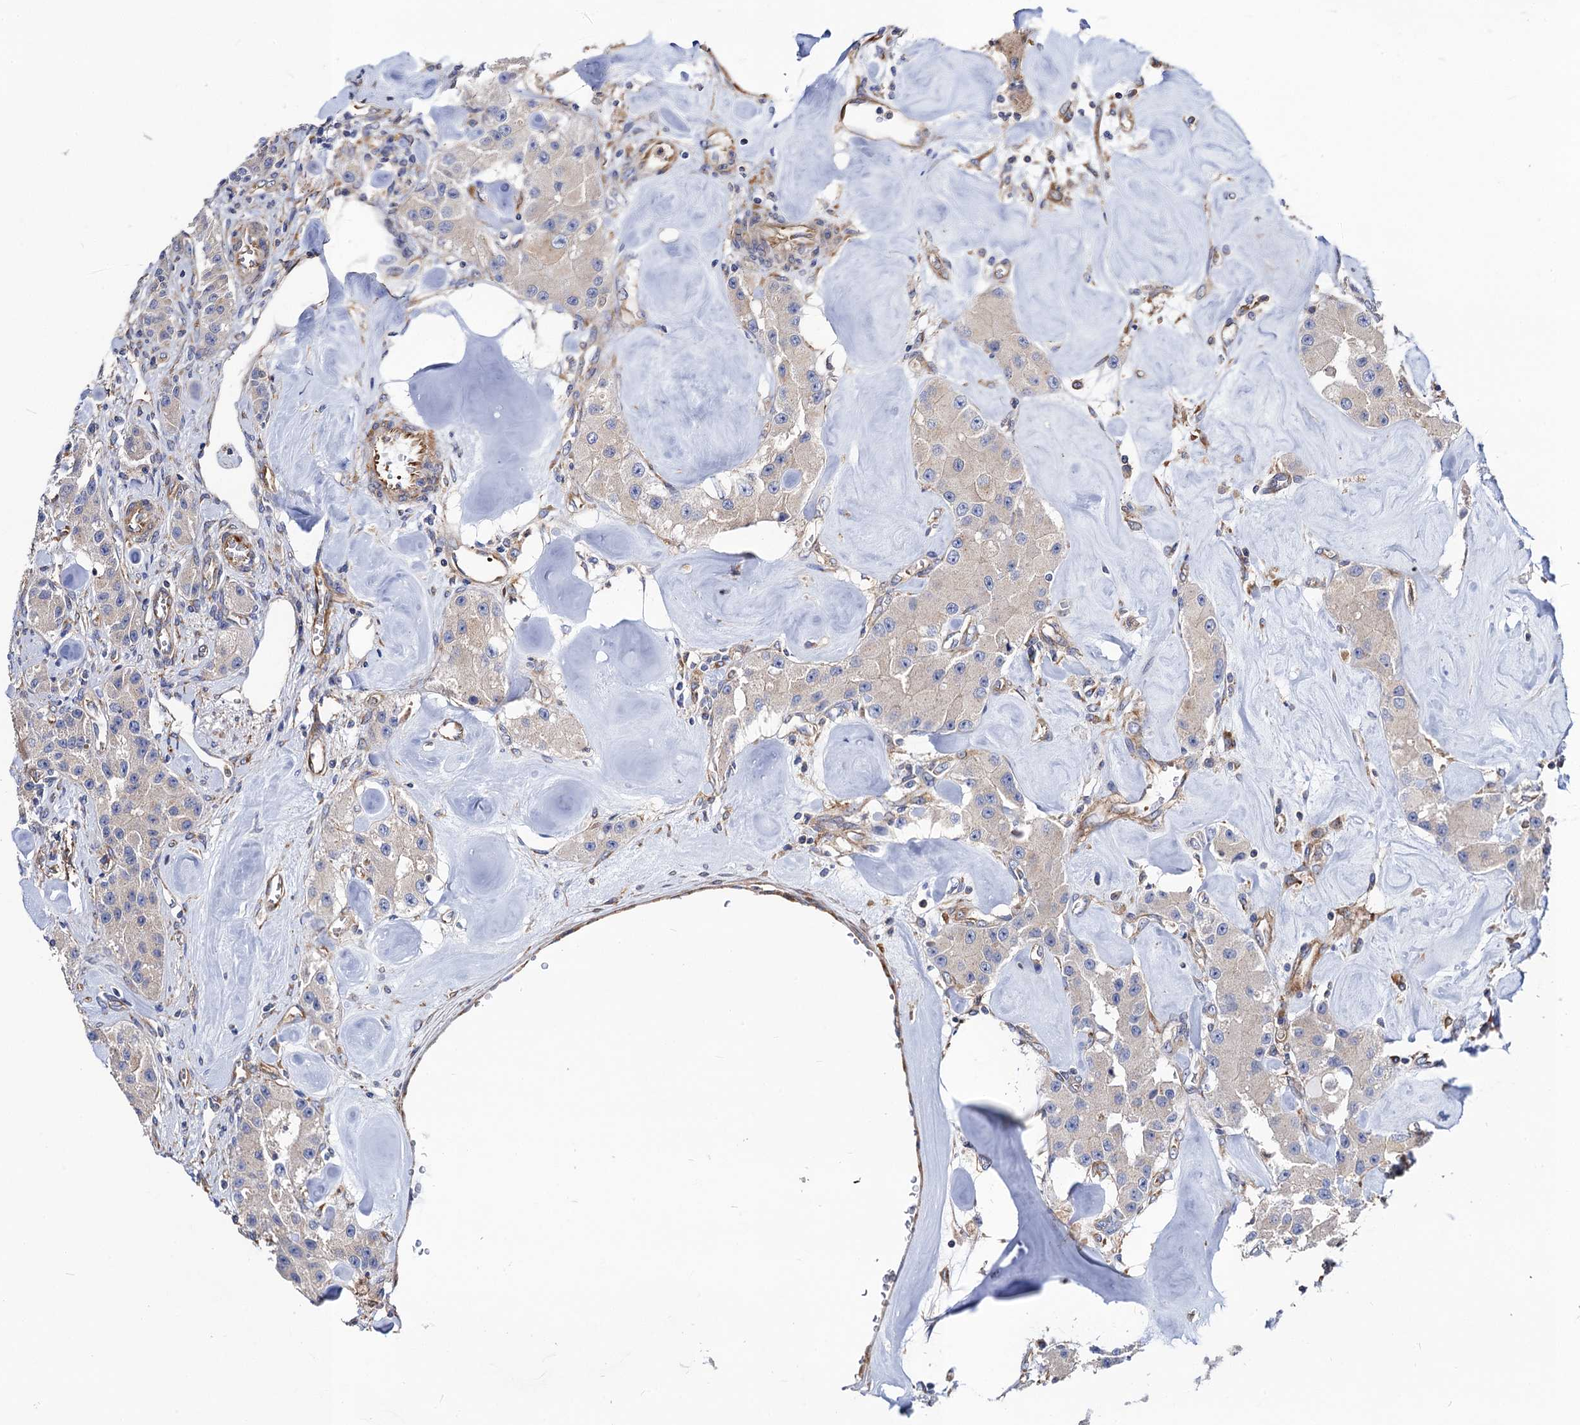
{"staining": {"intensity": "negative", "quantity": "none", "location": "none"}, "tissue": "carcinoid", "cell_type": "Tumor cells", "image_type": "cancer", "snomed": [{"axis": "morphology", "description": "Carcinoid, malignant, NOS"}, {"axis": "topography", "description": "Pancreas"}], "caption": "This is an IHC photomicrograph of human carcinoid. There is no expression in tumor cells.", "gene": "DYDC1", "patient": {"sex": "male", "age": 41}}